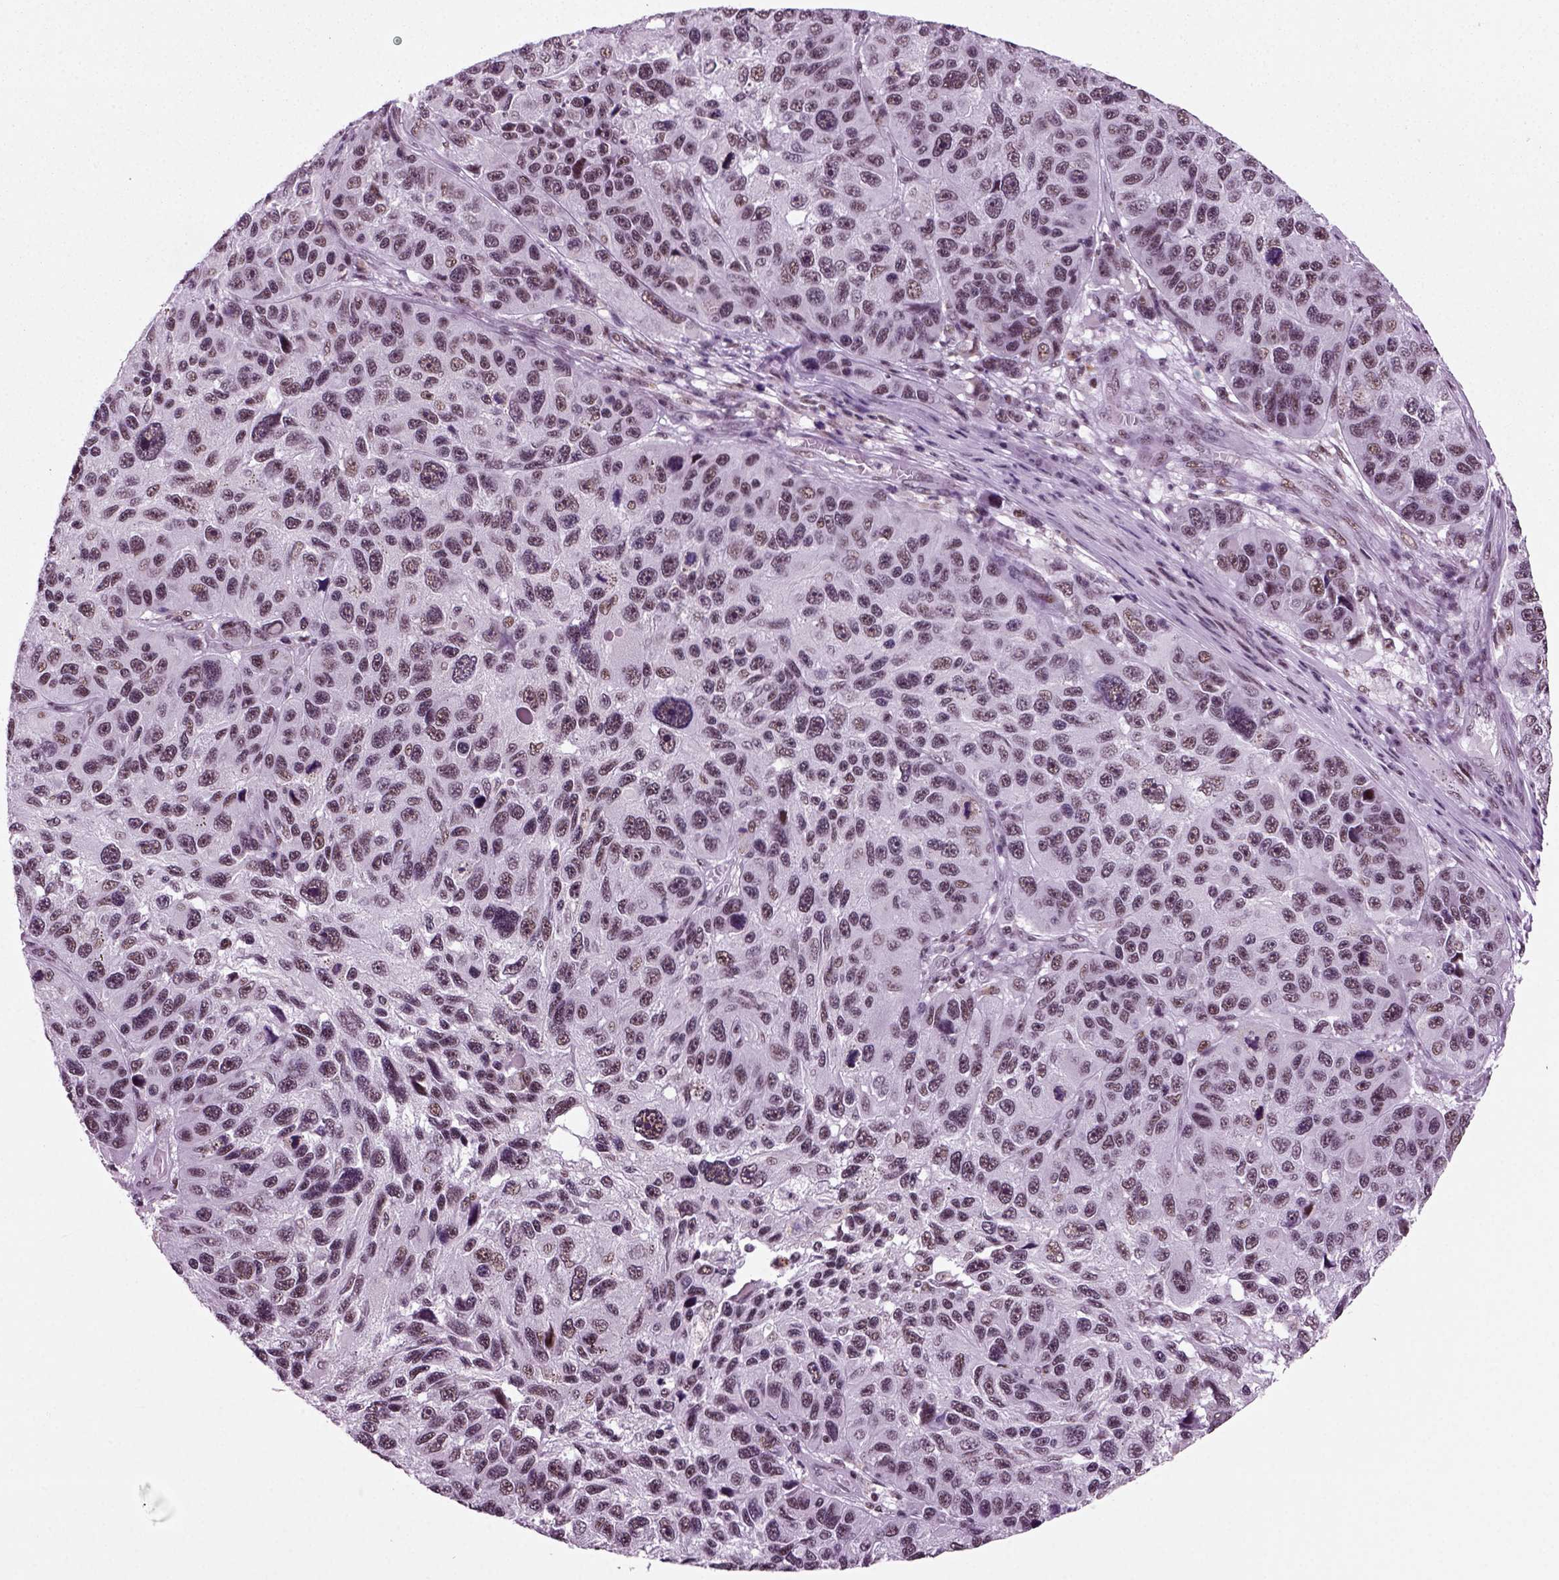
{"staining": {"intensity": "weak", "quantity": "<25%", "location": "nuclear"}, "tissue": "melanoma", "cell_type": "Tumor cells", "image_type": "cancer", "snomed": [{"axis": "morphology", "description": "Malignant melanoma, NOS"}, {"axis": "topography", "description": "Skin"}], "caption": "Tumor cells are negative for protein expression in human melanoma.", "gene": "RCOR3", "patient": {"sex": "male", "age": 53}}